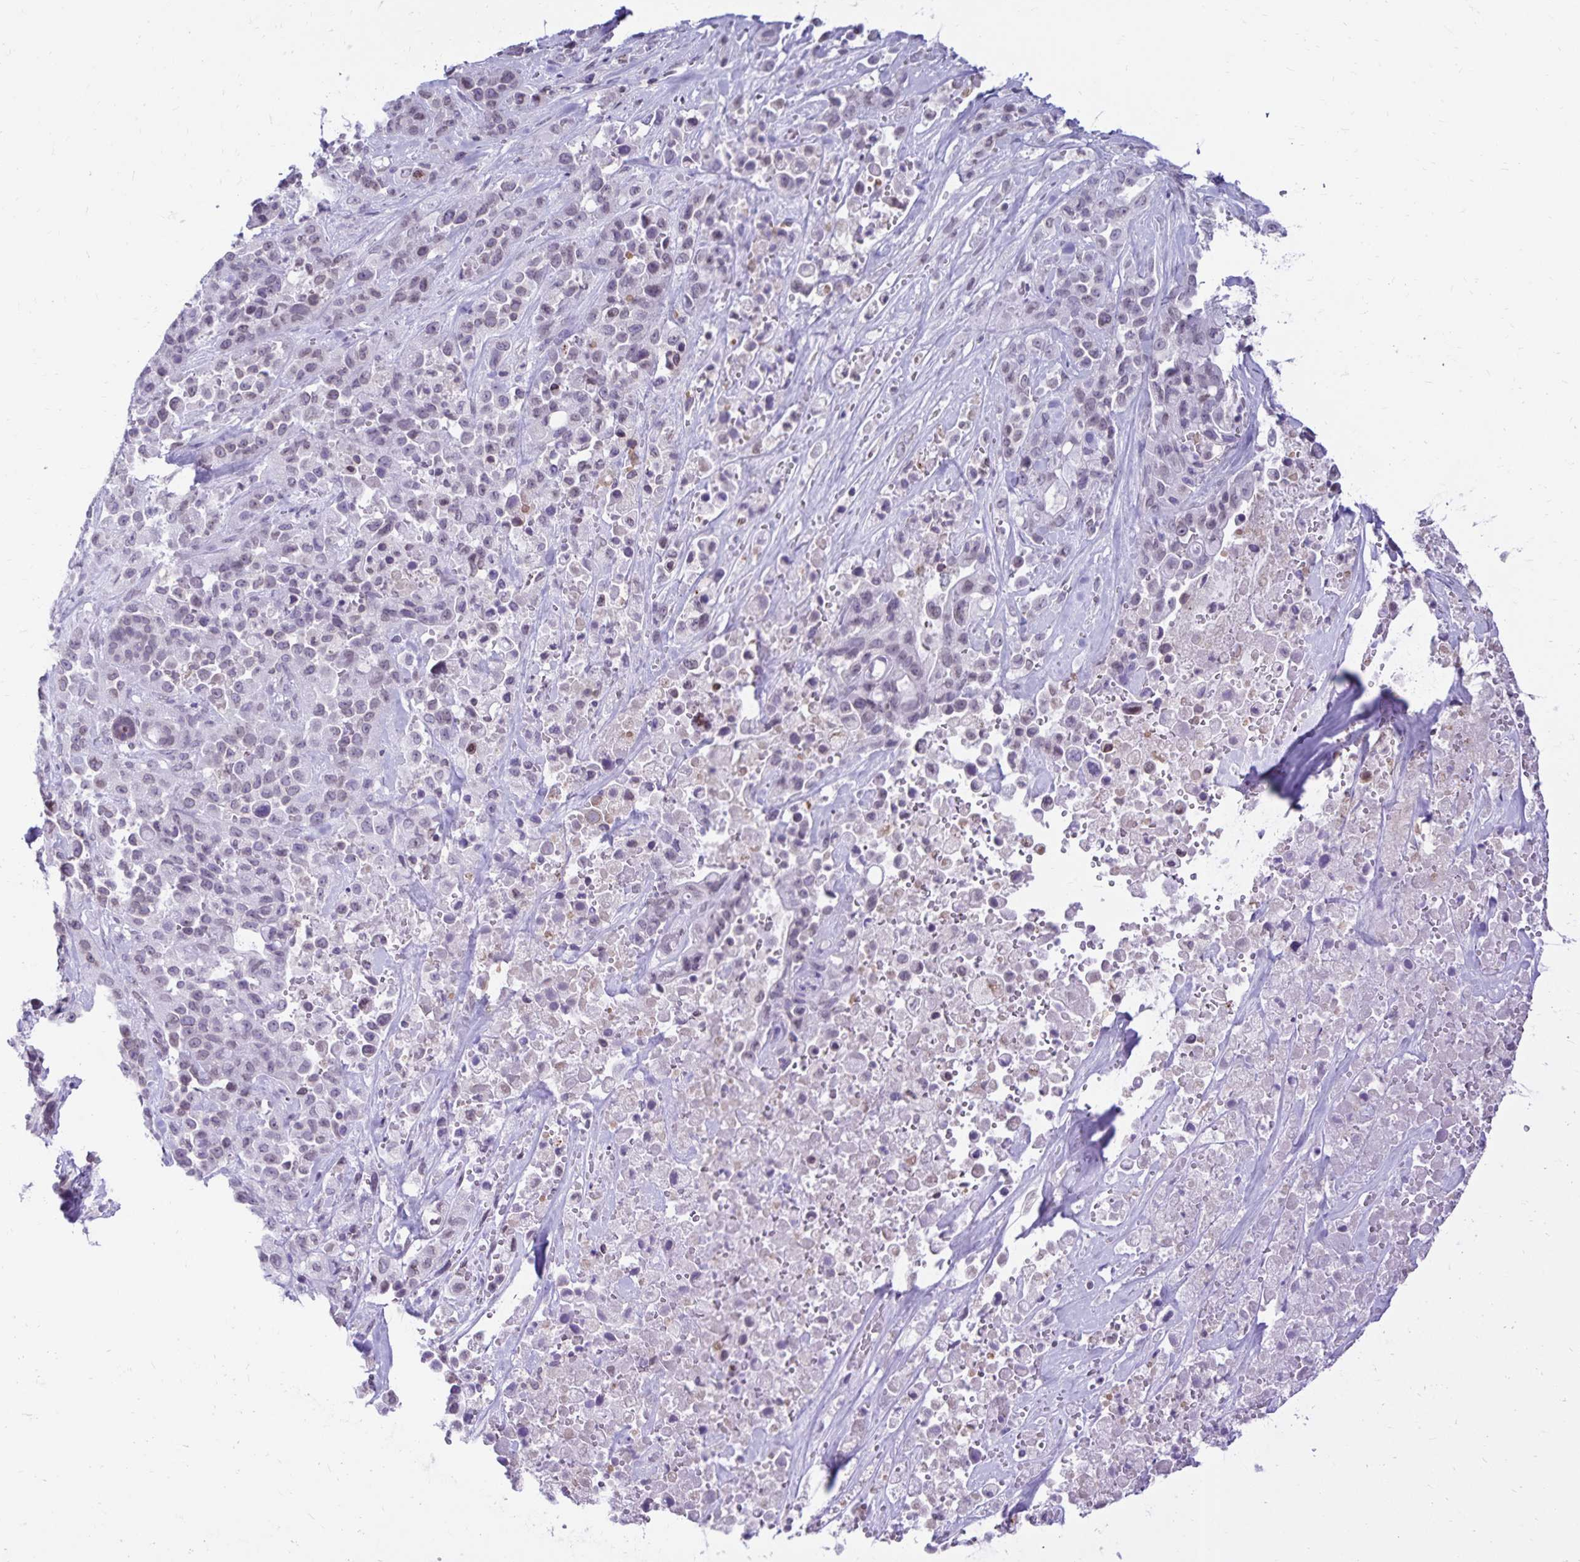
{"staining": {"intensity": "negative", "quantity": "none", "location": "none"}, "tissue": "pancreatic cancer", "cell_type": "Tumor cells", "image_type": "cancer", "snomed": [{"axis": "morphology", "description": "Adenocarcinoma, NOS"}, {"axis": "topography", "description": "Pancreas"}], "caption": "Tumor cells are negative for brown protein staining in pancreatic adenocarcinoma.", "gene": "FAM166C", "patient": {"sex": "male", "age": 44}}